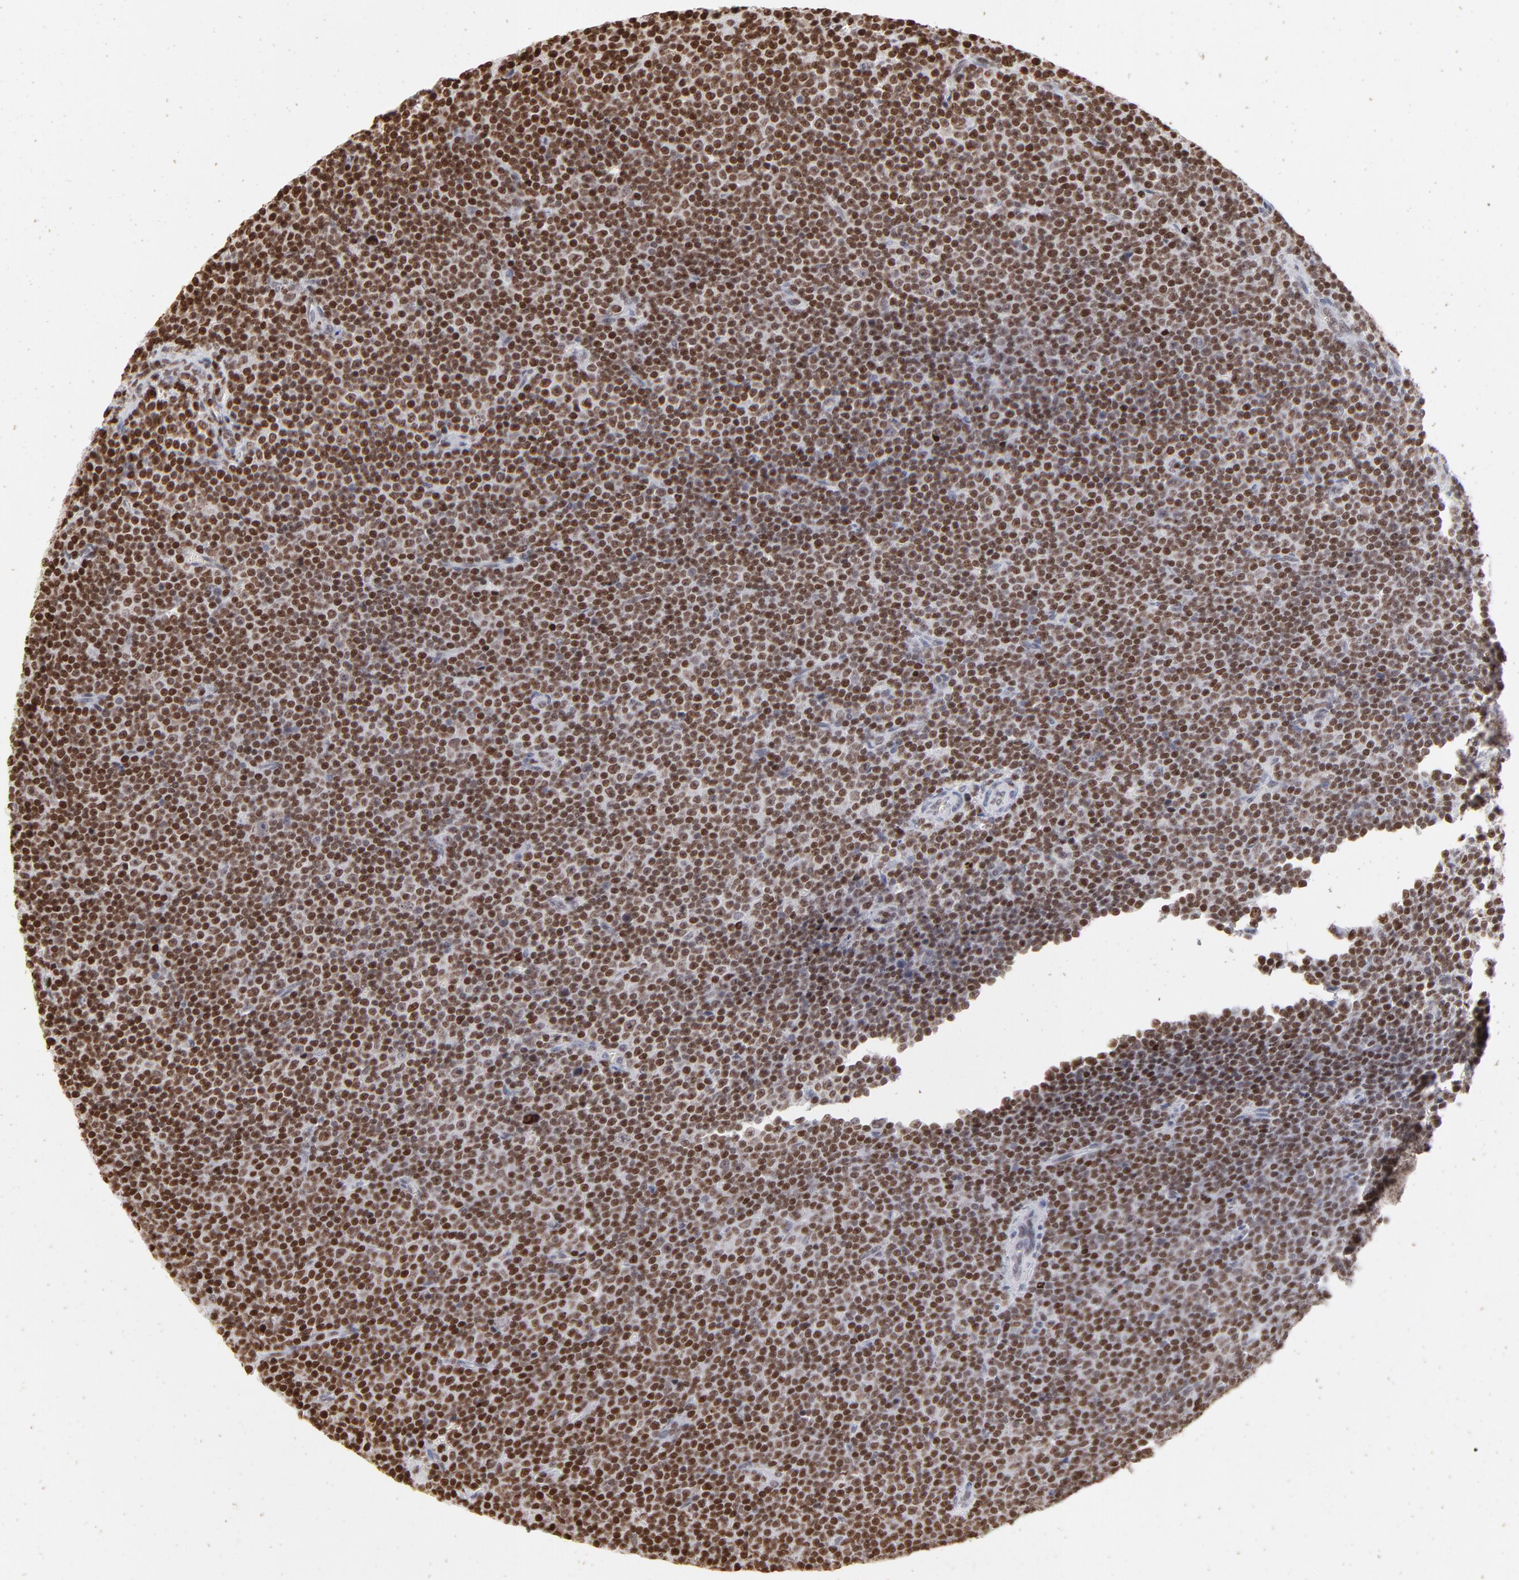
{"staining": {"intensity": "strong", "quantity": ">75%", "location": "nuclear"}, "tissue": "lymphoma", "cell_type": "Tumor cells", "image_type": "cancer", "snomed": [{"axis": "morphology", "description": "Malignant lymphoma, non-Hodgkin's type, Low grade"}, {"axis": "topography", "description": "Lymph node"}], "caption": "A high-resolution photomicrograph shows immunohistochemistry staining of low-grade malignant lymphoma, non-Hodgkin's type, which demonstrates strong nuclear positivity in approximately >75% of tumor cells.", "gene": "PARP1", "patient": {"sex": "female", "age": 67}}